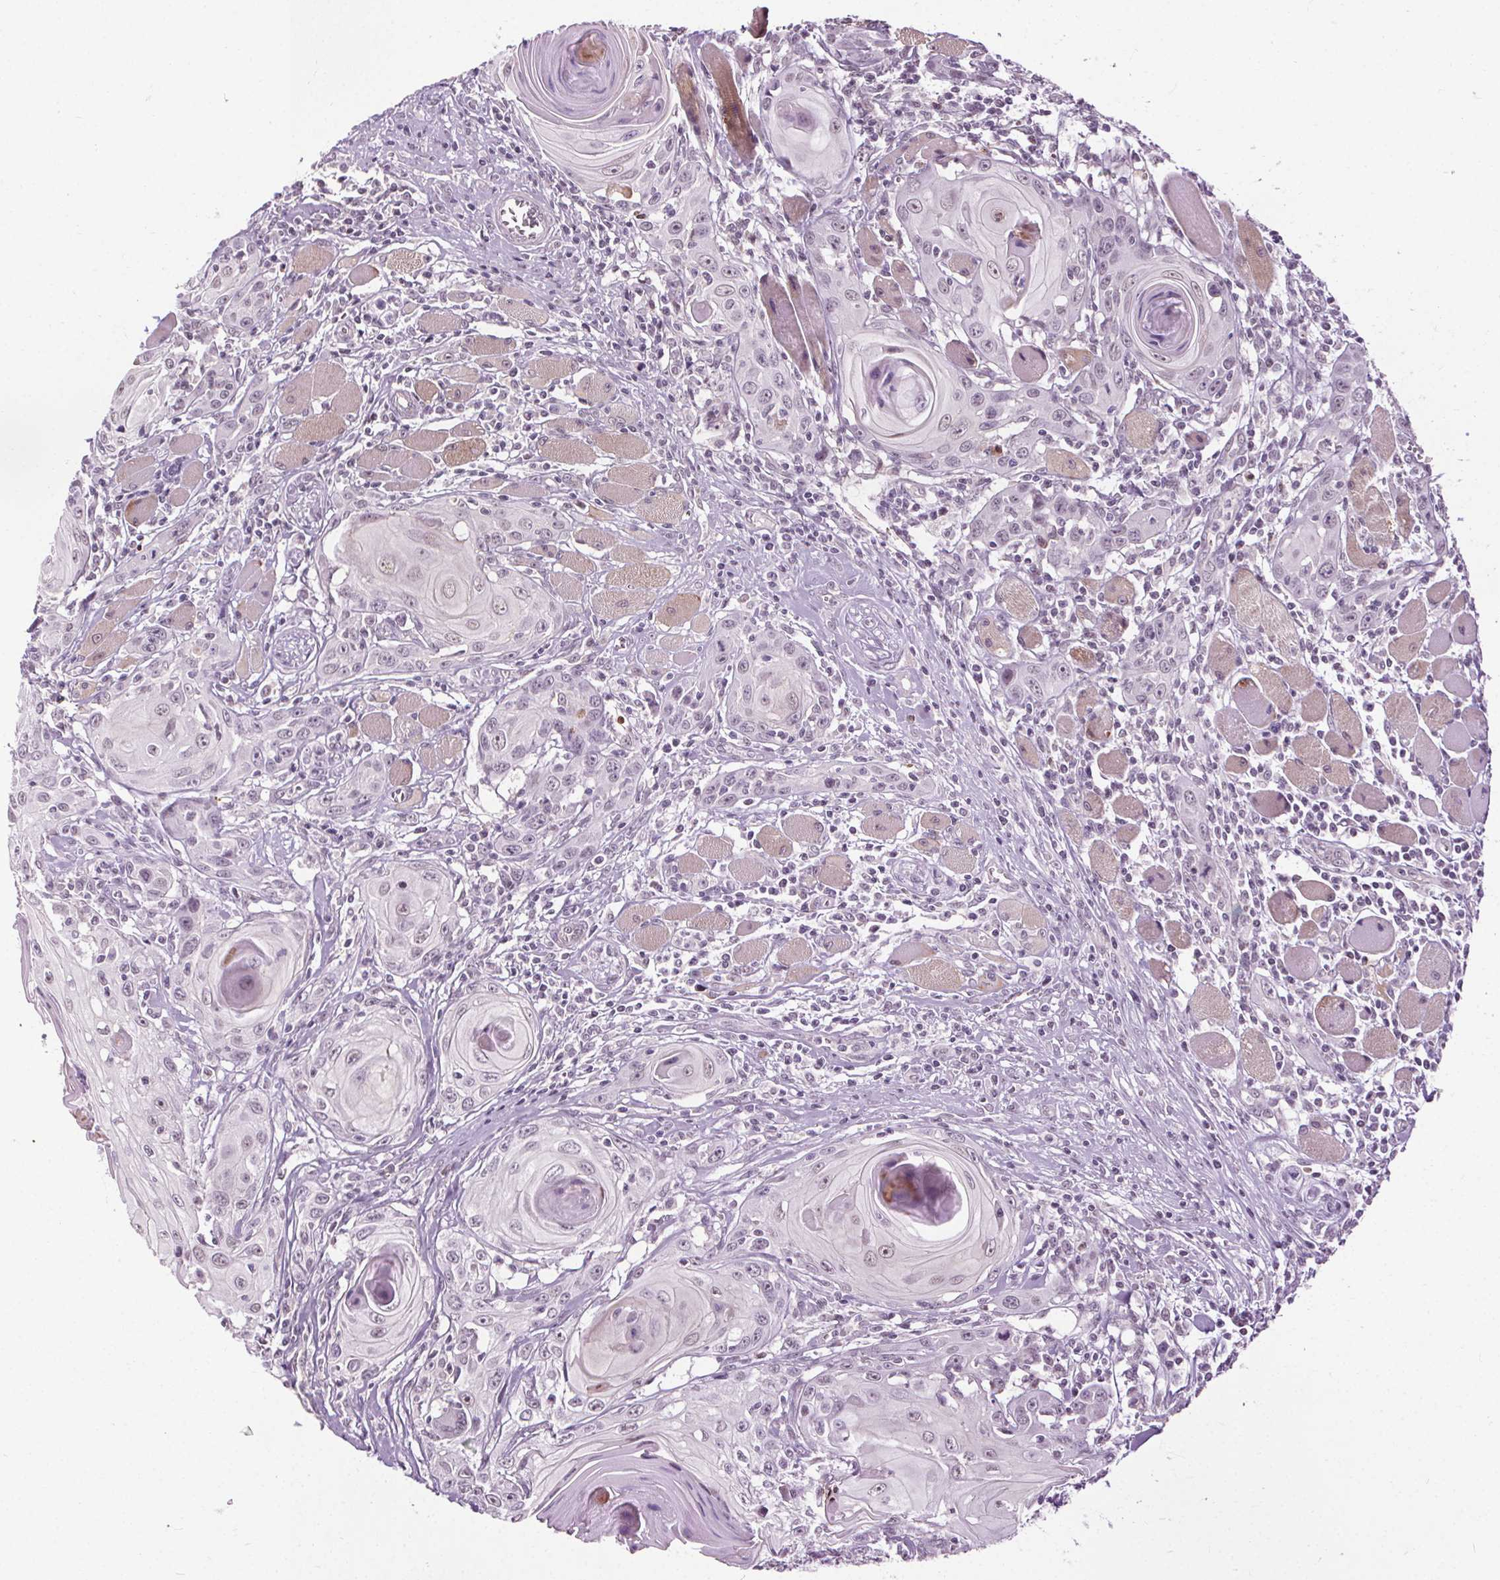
{"staining": {"intensity": "negative", "quantity": "none", "location": "none"}, "tissue": "head and neck cancer", "cell_type": "Tumor cells", "image_type": "cancer", "snomed": [{"axis": "morphology", "description": "Squamous cell carcinoma, NOS"}, {"axis": "topography", "description": "Head-Neck"}], "caption": "There is no significant positivity in tumor cells of head and neck squamous cell carcinoma. Nuclei are stained in blue.", "gene": "CEBPA", "patient": {"sex": "female", "age": 80}}